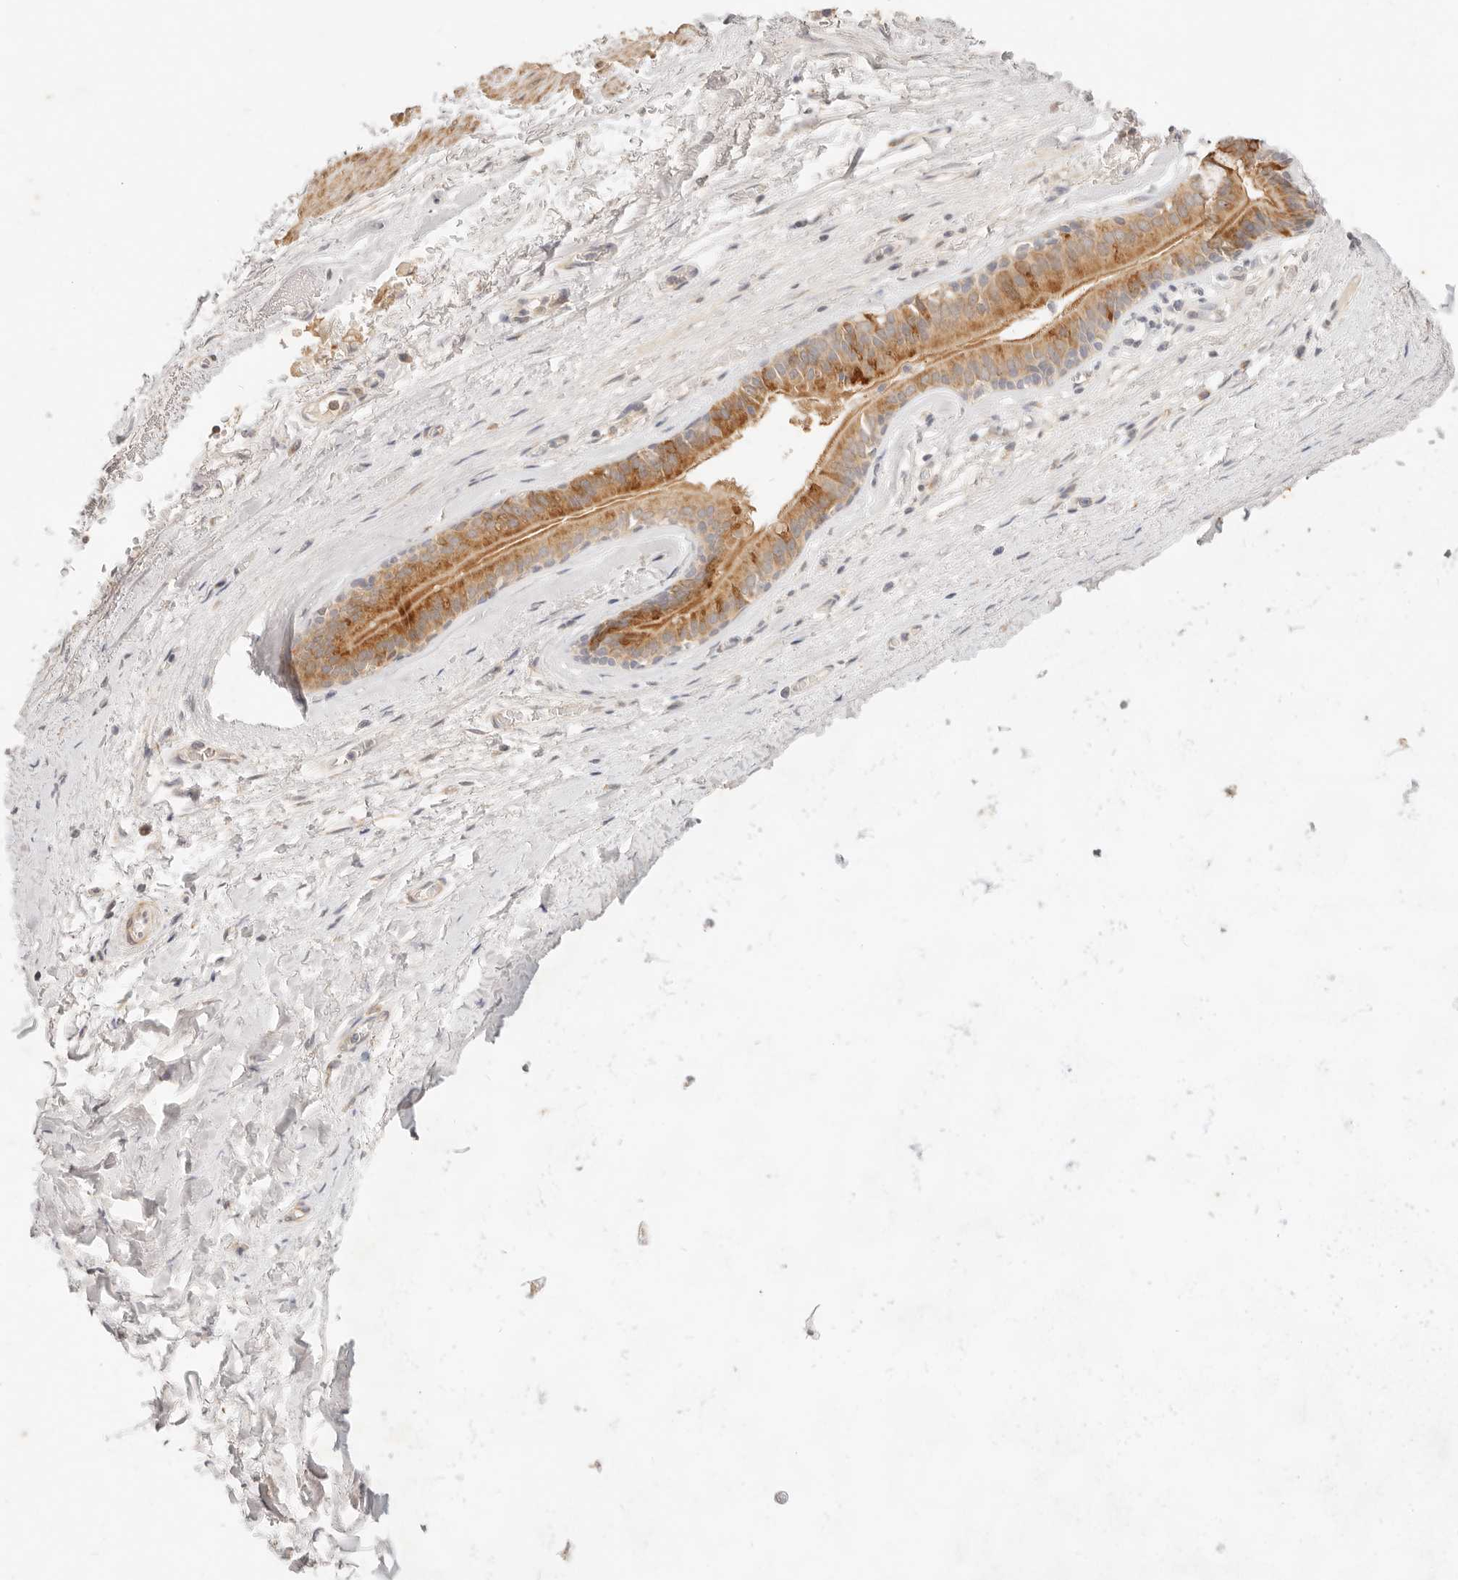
{"staining": {"intensity": "moderate", "quantity": ">75%", "location": "cytoplasmic/membranous"}, "tissue": "bronchus", "cell_type": "Respiratory epithelial cells", "image_type": "normal", "snomed": [{"axis": "morphology", "description": "Normal tissue, NOS"}, {"axis": "topography", "description": "Cartilage tissue"}], "caption": "Immunohistochemical staining of unremarkable human bronchus reveals moderate cytoplasmic/membranous protein staining in approximately >75% of respiratory epithelial cells. (DAB = brown stain, brightfield microscopy at high magnification).", "gene": "RUBCNL", "patient": {"sex": "female", "age": 63}}